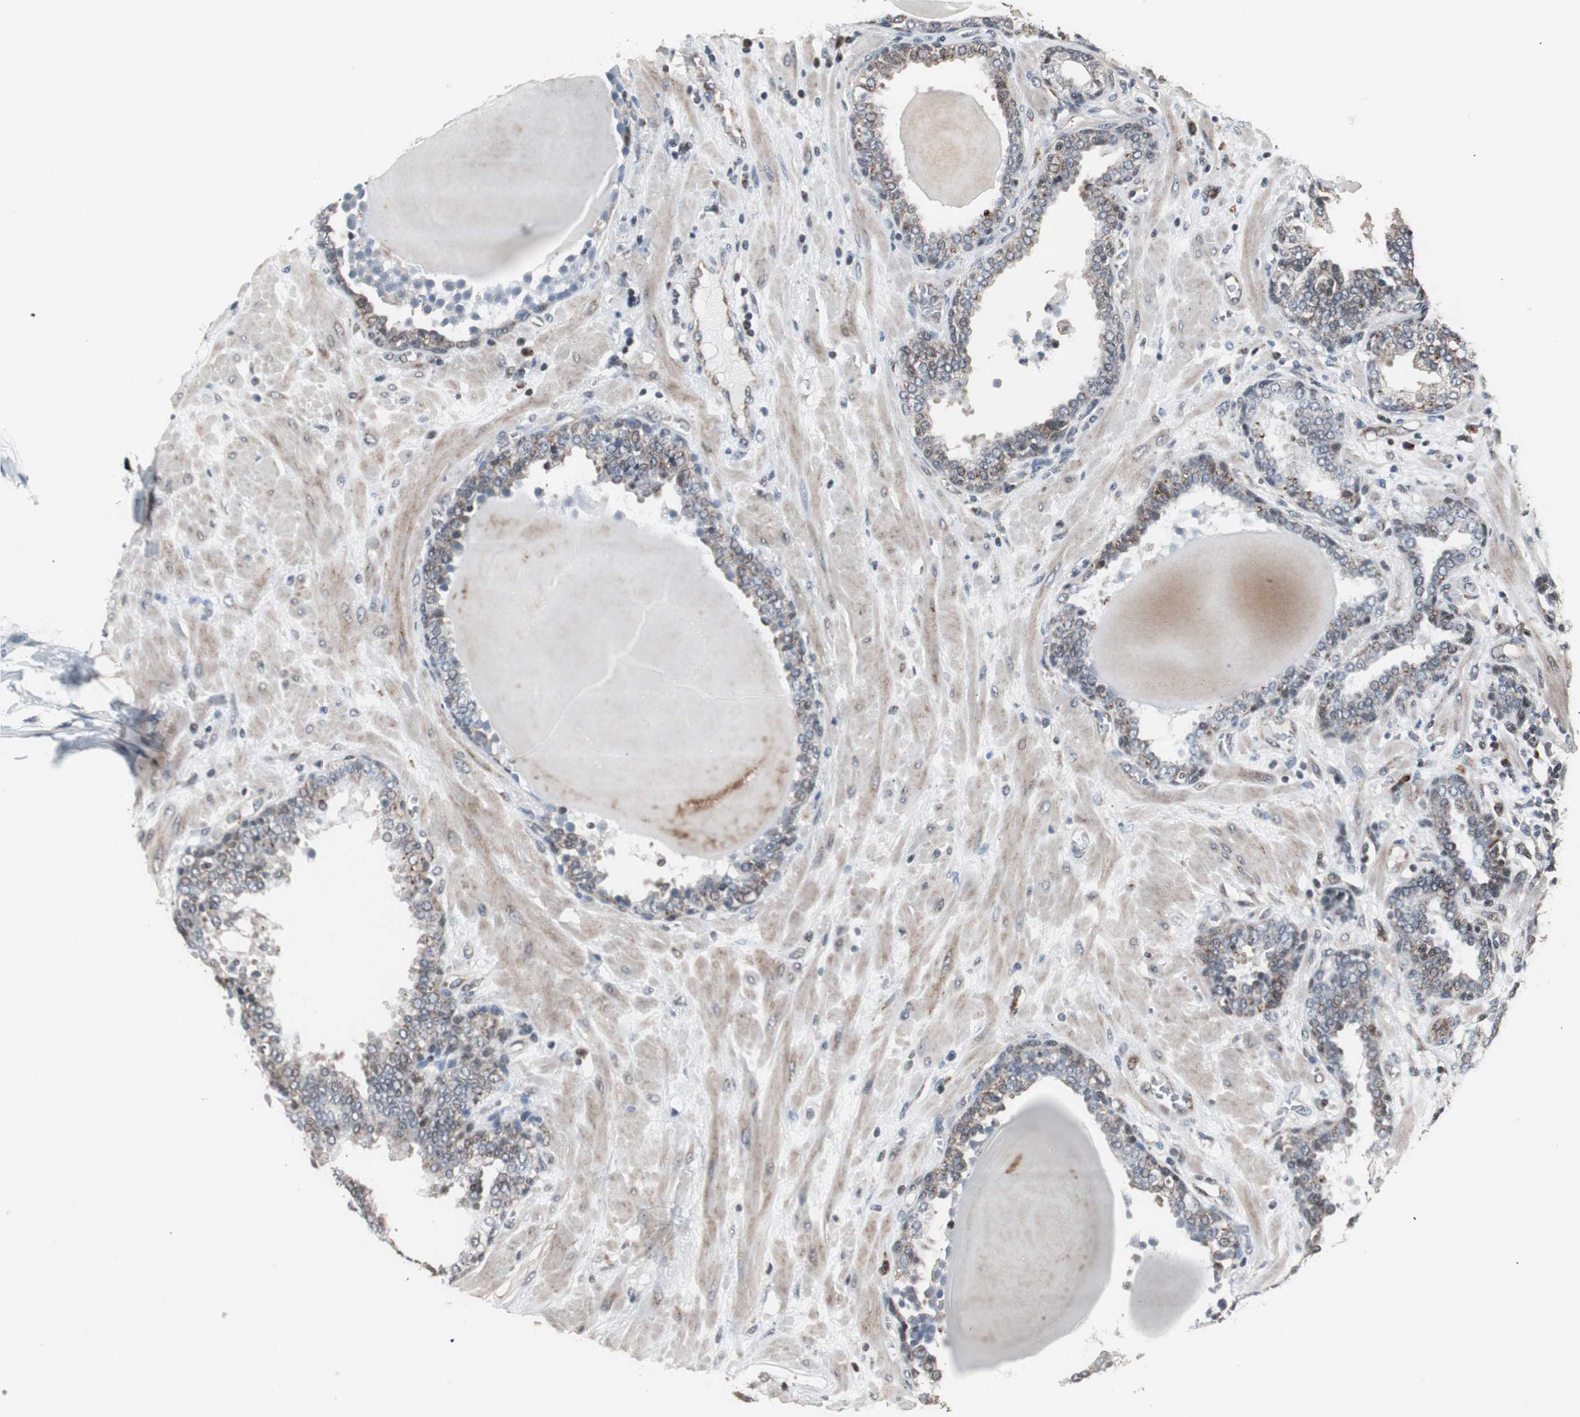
{"staining": {"intensity": "weak", "quantity": ">75%", "location": "cytoplasmic/membranous"}, "tissue": "prostate", "cell_type": "Glandular cells", "image_type": "normal", "snomed": [{"axis": "morphology", "description": "Normal tissue, NOS"}, {"axis": "topography", "description": "Prostate"}], "caption": "Glandular cells reveal weak cytoplasmic/membranous expression in approximately >75% of cells in normal prostate. Ihc stains the protein of interest in brown and the nuclei are stained blue.", "gene": "MRPL40", "patient": {"sex": "male", "age": 51}}